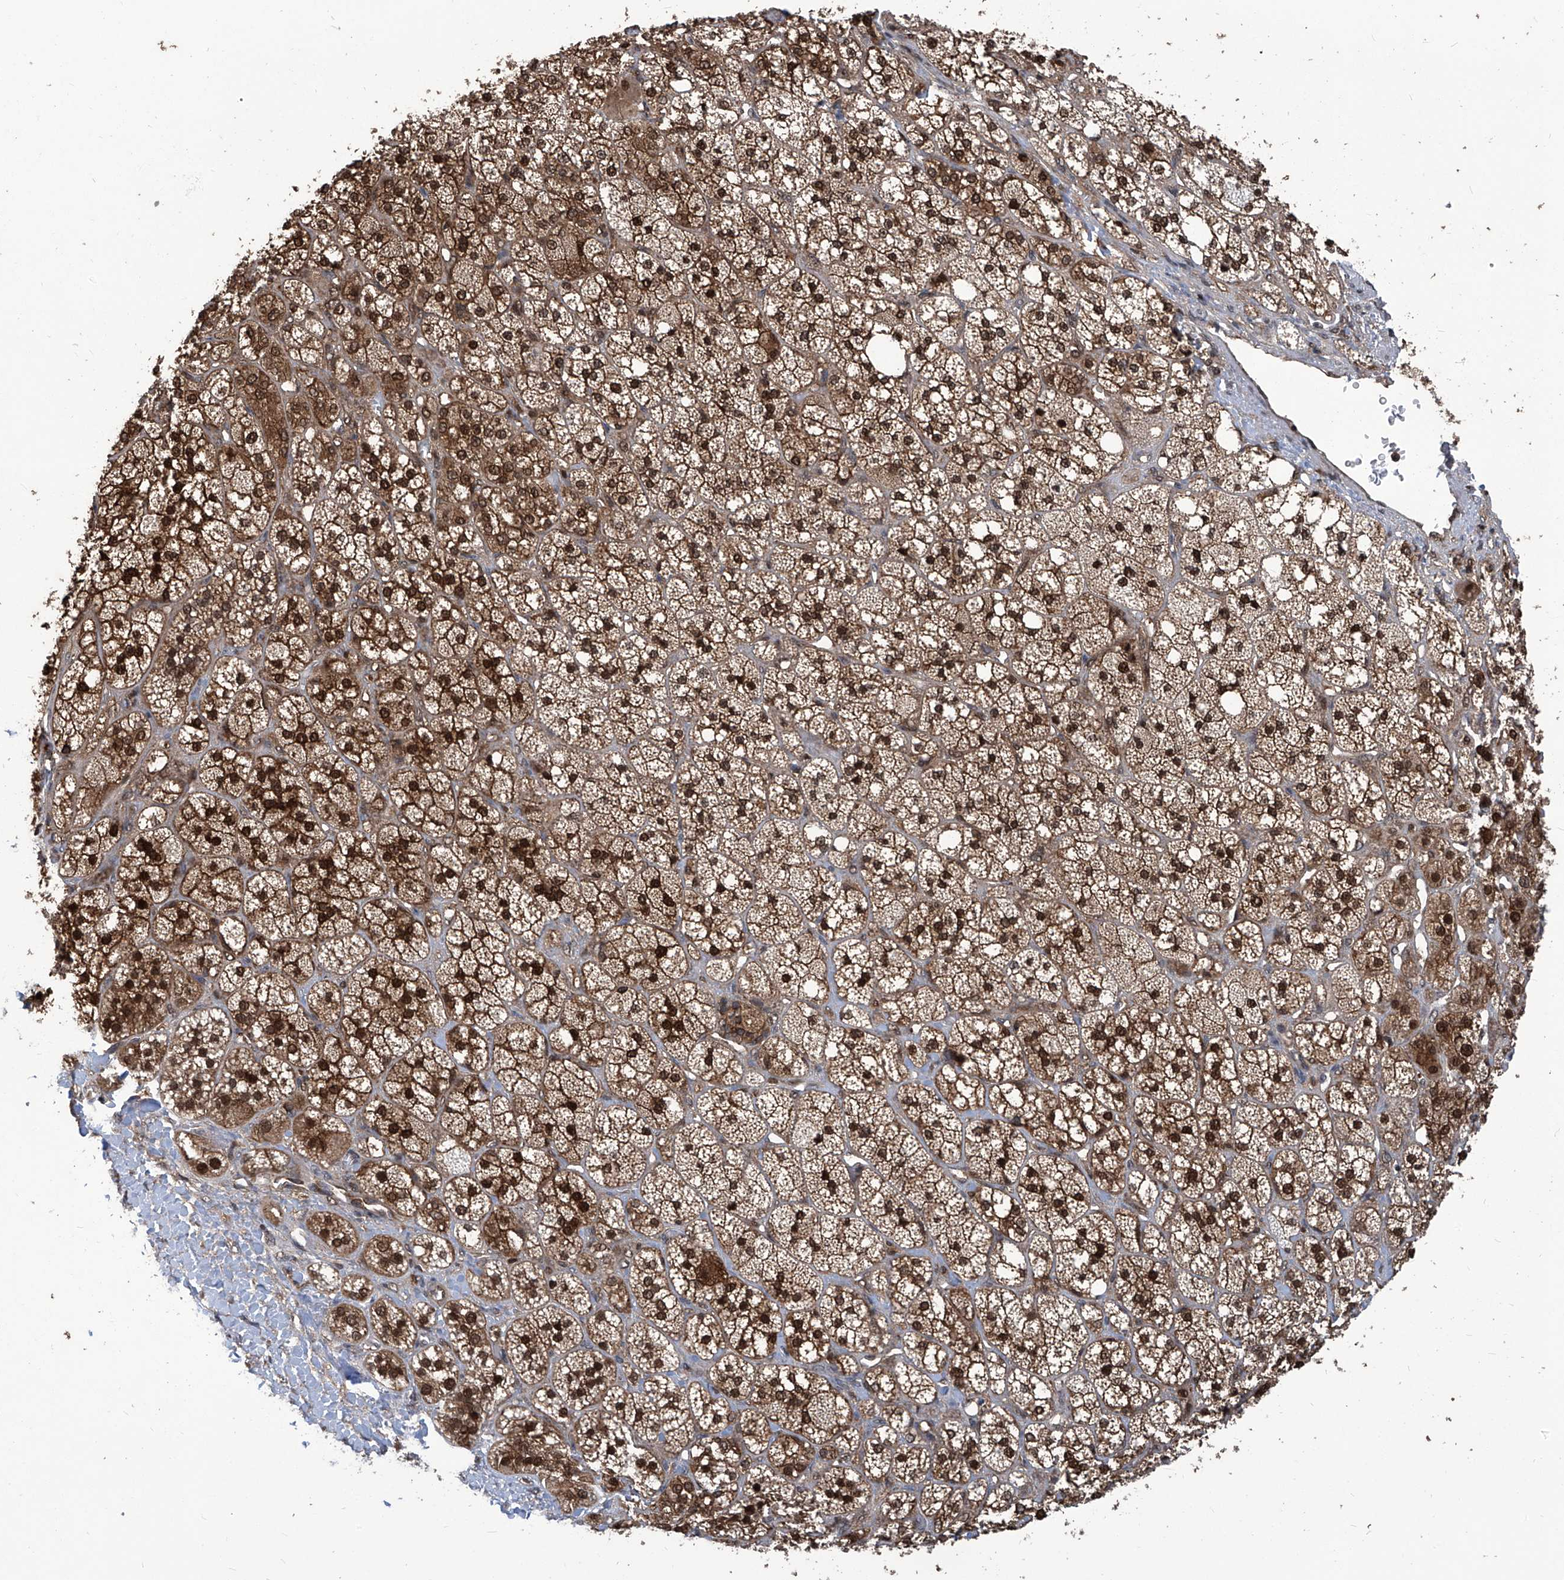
{"staining": {"intensity": "strong", "quantity": ">75%", "location": "cytoplasmic/membranous,nuclear"}, "tissue": "adrenal gland", "cell_type": "Glandular cells", "image_type": "normal", "snomed": [{"axis": "morphology", "description": "Normal tissue, NOS"}, {"axis": "topography", "description": "Adrenal gland"}], "caption": "A histopathology image of adrenal gland stained for a protein shows strong cytoplasmic/membranous,nuclear brown staining in glandular cells. Nuclei are stained in blue.", "gene": "PSMB1", "patient": {"sex": "male", "age": 61}}